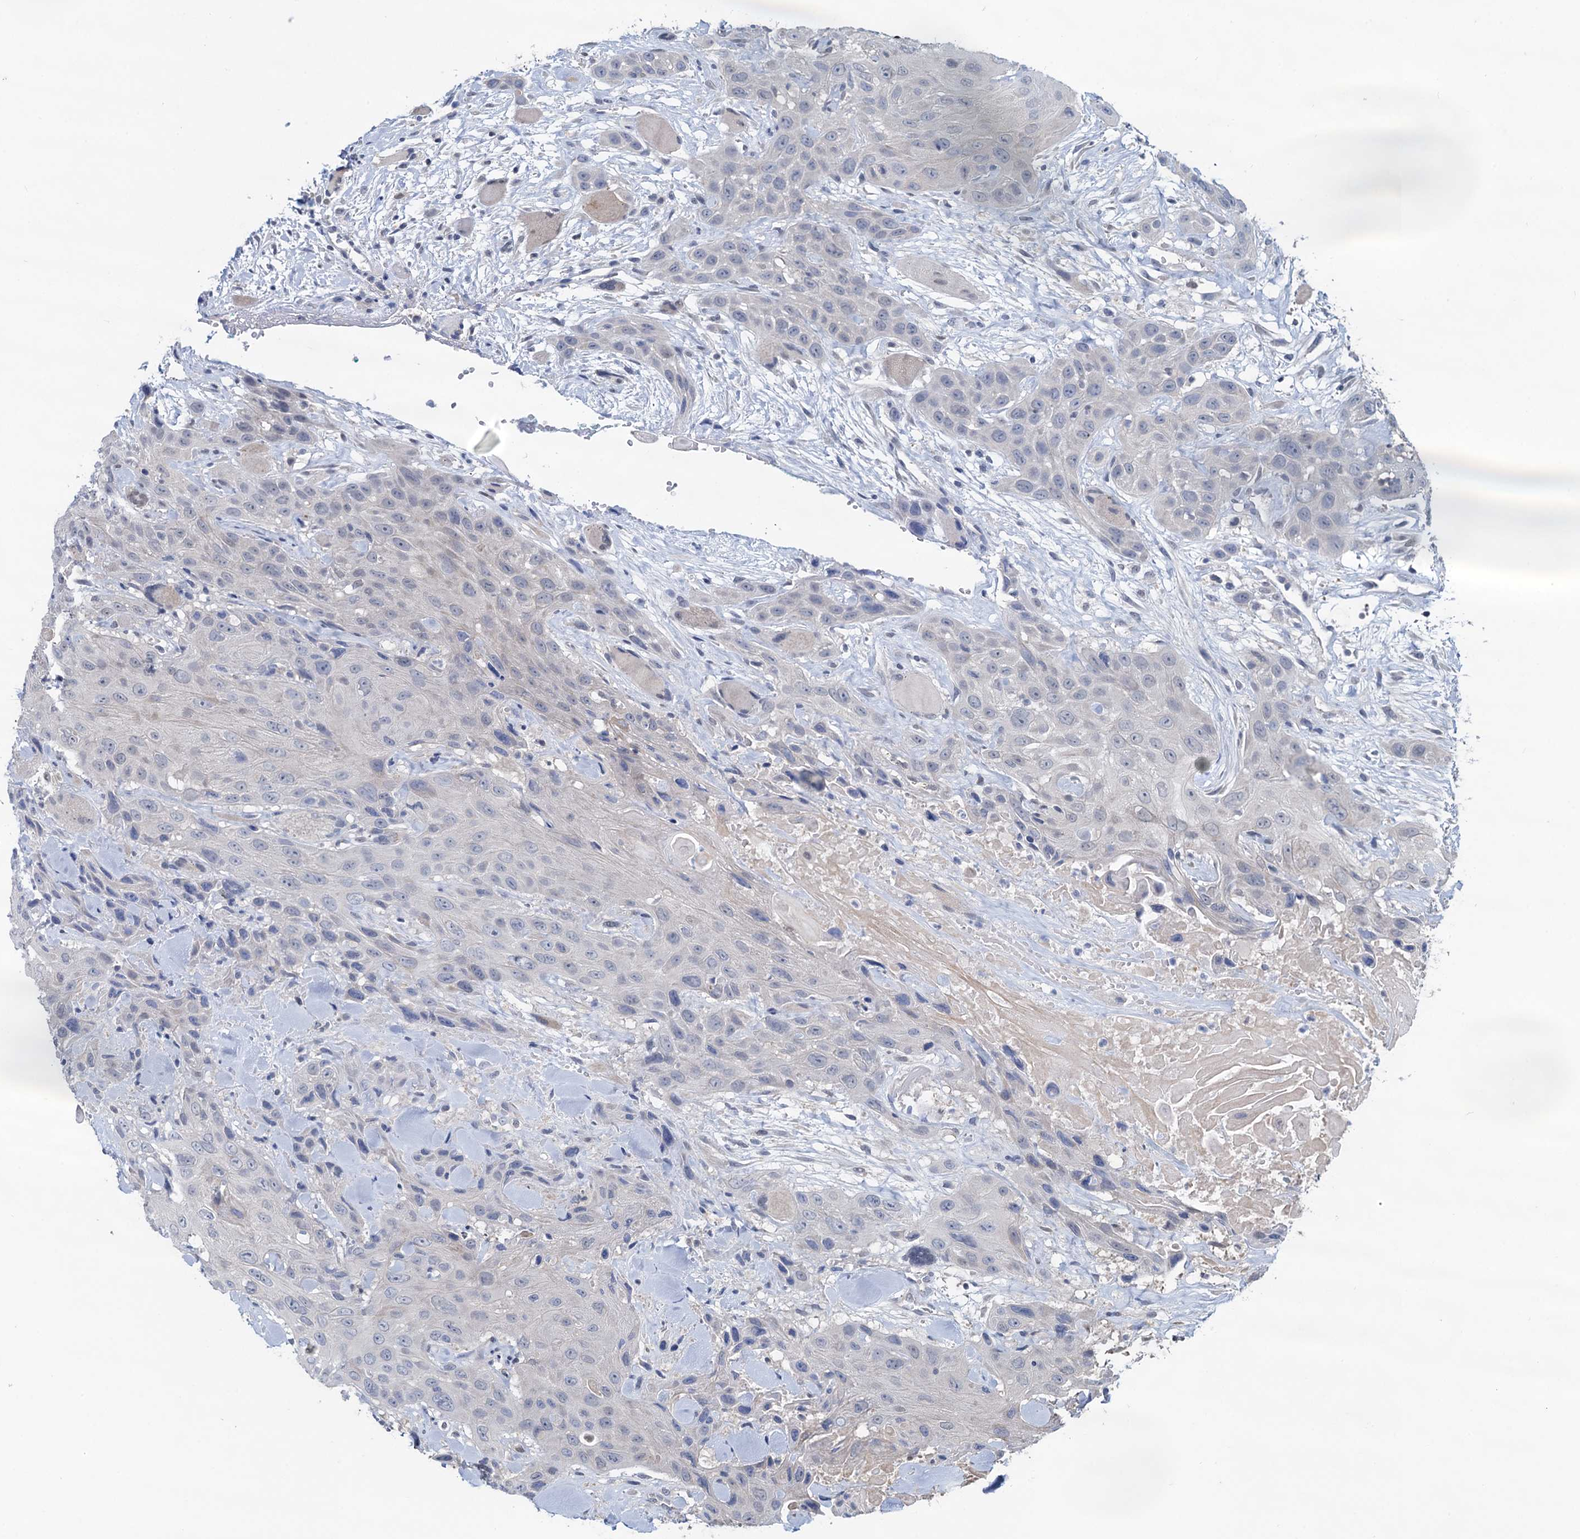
{"staining": {"intensity": "negative", "quantity": "none", "location": "none"}, "tissue": "head and neck cancer", "cell_type": "Tumor cells", "image_type": "cancer", "snomed": [{"axis": "morphology", "description": "Squamous cell carcinoma, NOS"}, {"axis": "topography", "description": "Head-Neck"}], "caption": "Immunohistochemistry (IHC) of squamous cell carcinoma (head and neck) reveals no staining in tumor cells. (Brightfield microscopy of DAB immunohistochemistry (IHC) at high magnification).", "gene": "RTKN2", "patient": {"sex": "male", "age": 81}}